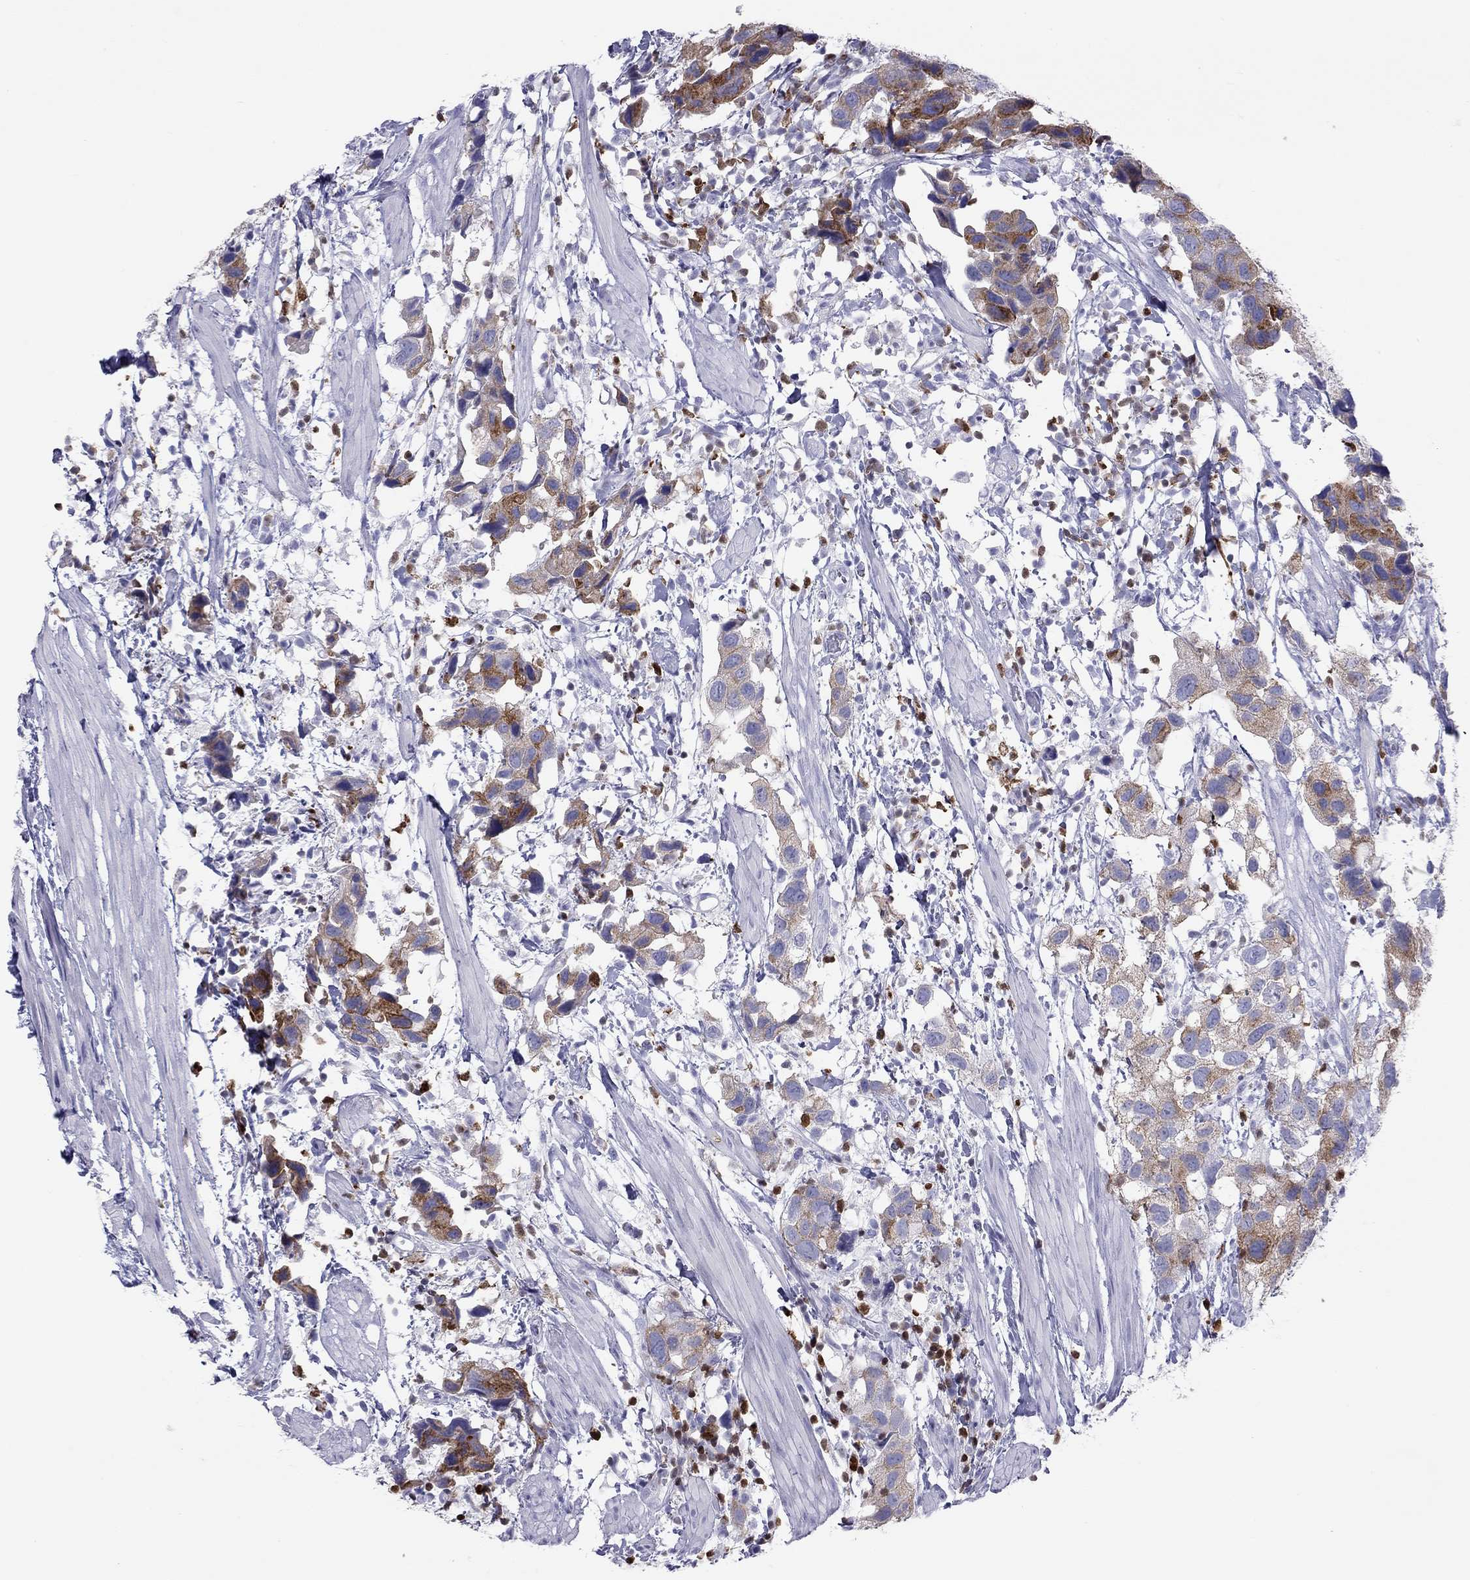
{"staining": {"intensity": "strong", "quantity": "25%-75%", "location": "cytoplasmic/membranous"}, "tissue": "urothelial cancer", "cell_type": "Tumor cells", "image_type": "cancer", "snomed": [{"axis": "morphology", "description": "Urothelial carcinoma, High grade"}, {"axis": "topography", "description": "Urinary bladder"}], "caption": "This image shows urothelial cancer stained with IHC to label a protein in brown. The cytoplasmic/membranous of tumor cells show strong positivity for the protein. Nuclei are counter-stained blue.", "gene": "SH2D2A", "patient": {"sex": "male", "age": 79}}